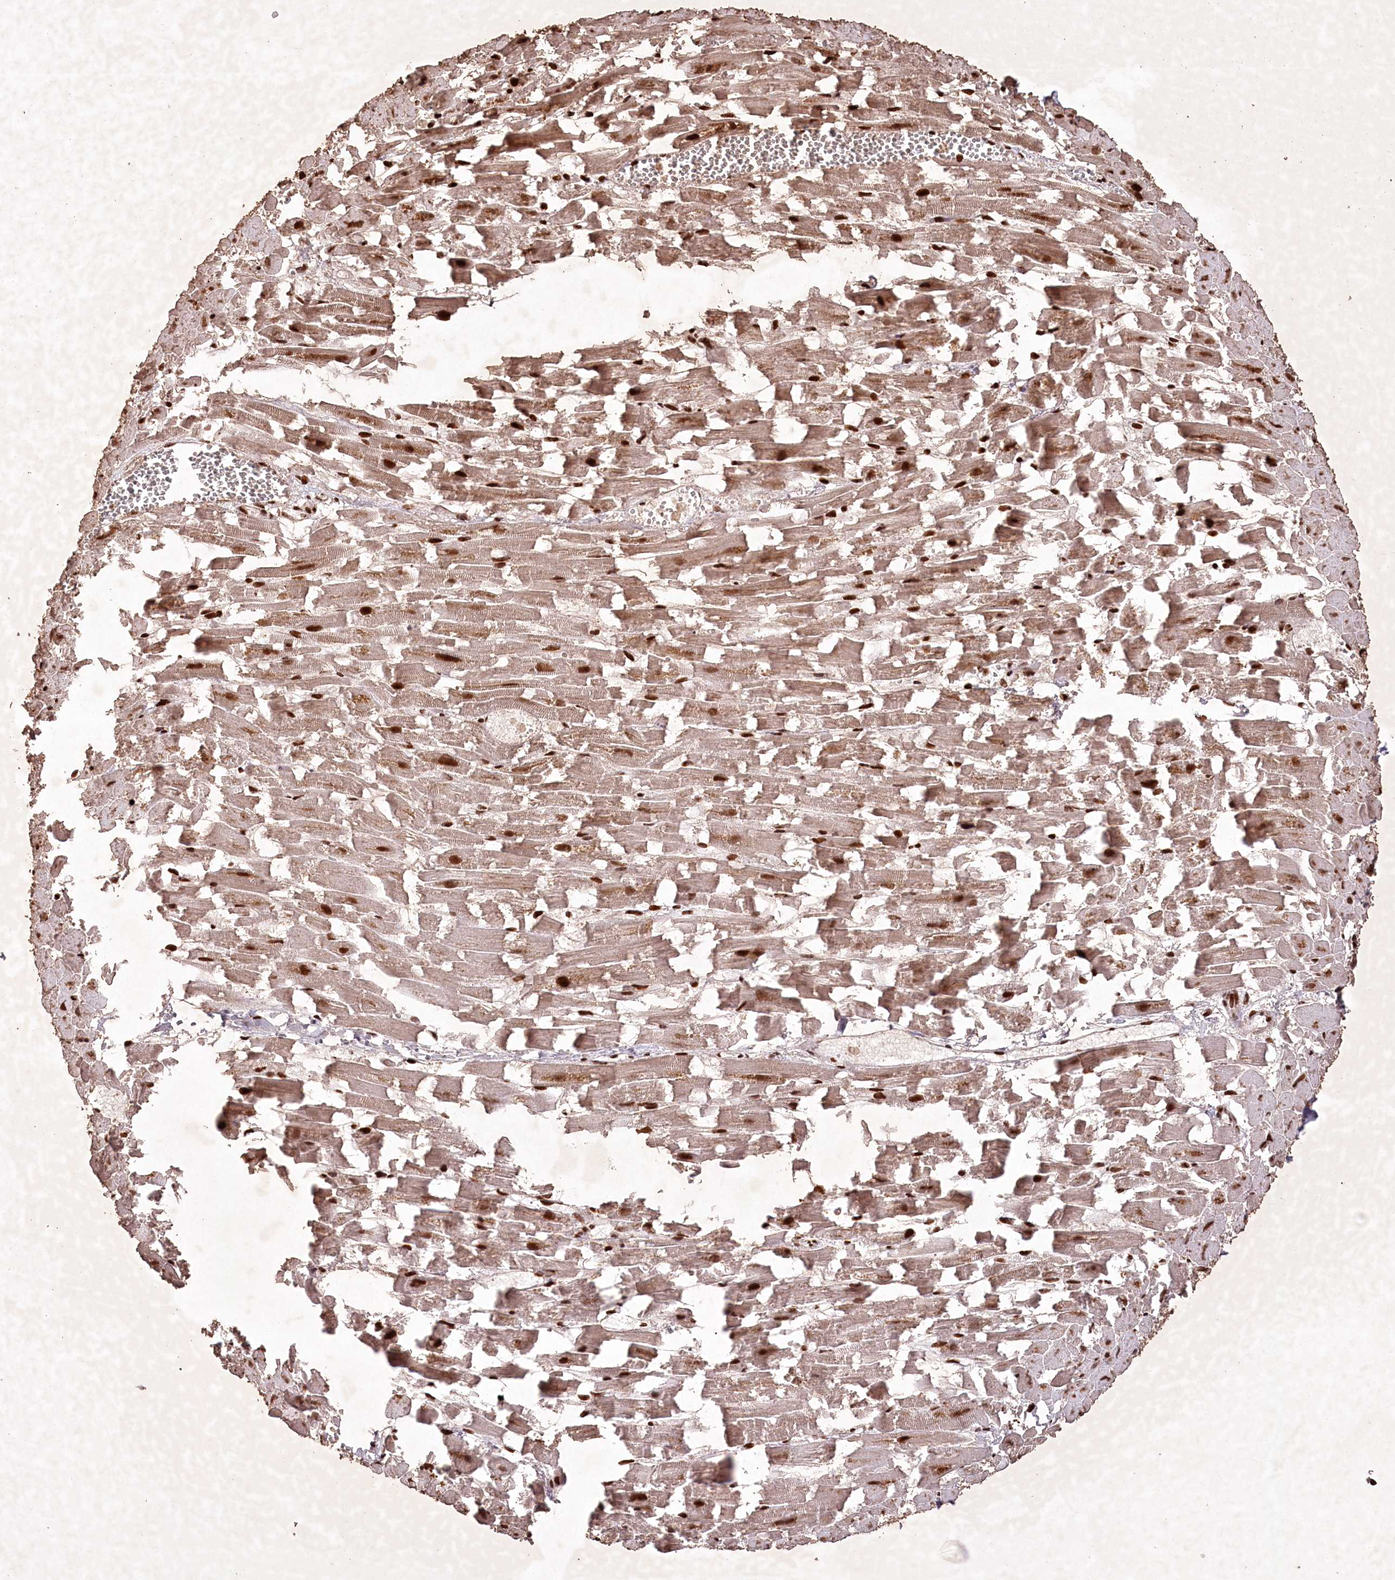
{"staining": {"intensity": "strong", "quantity": ">75%", "location": "cytoplasmic/membranous,nuclear"}, "tissue": "heart muscle", "cell_type": "Cardiomyocytes", "image_type": "normal", "snomed": [{"axis": "morphology", "description": "Normal tissue, NOS"}, {"axis": "topography", "description": "Heart"}], "caption": "About >75% of cardiomyocytes in normal human heart muscle reveal strong cytoplasmic/membranous,nuclear protein positivity as visualized by brown immunohistochemical staining.", "gene": "CCSER2", "patient": {"sex": "female", "age": 64}}